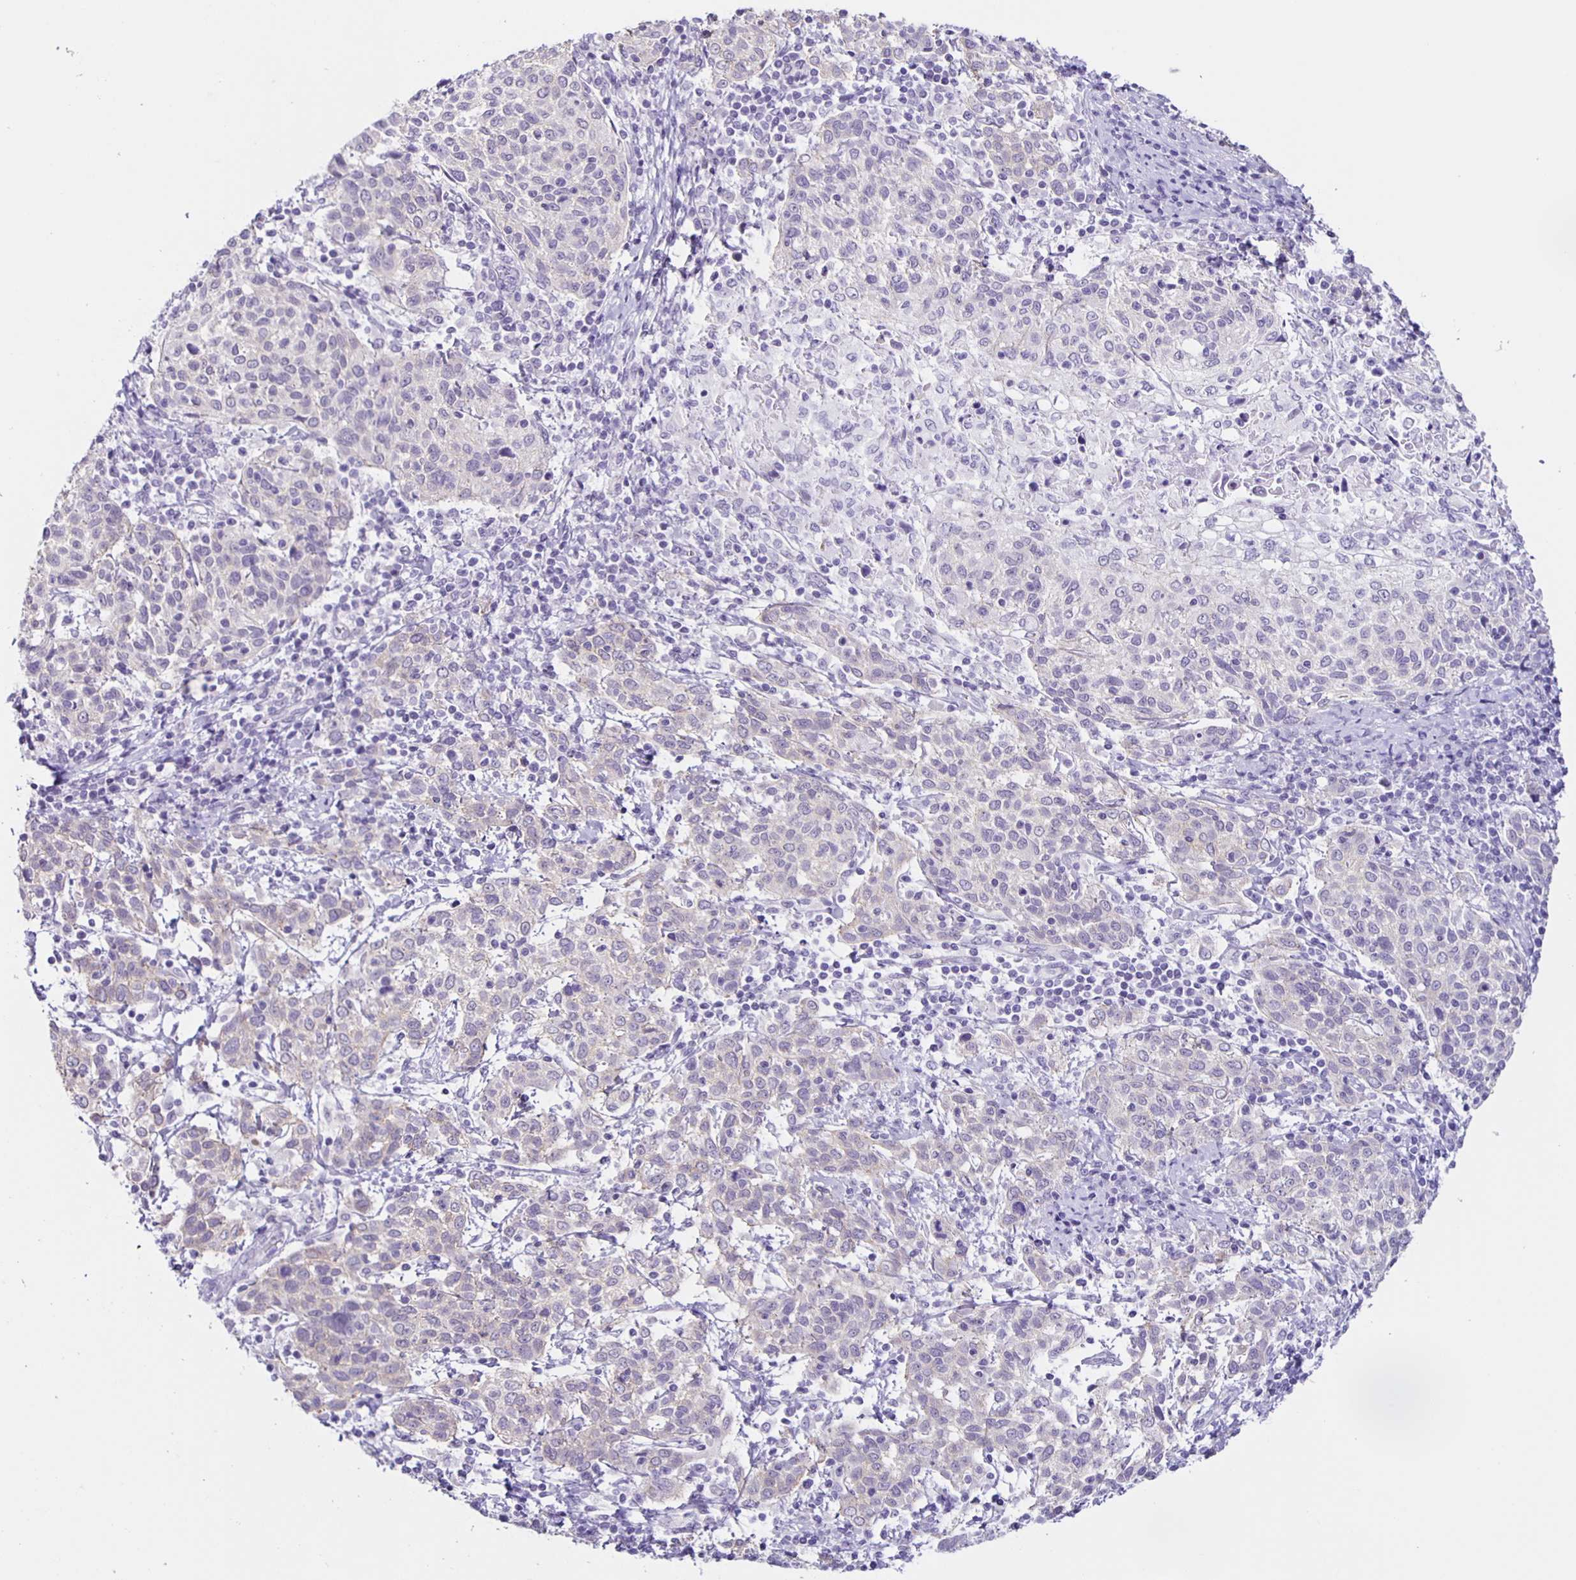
{"staining": {"intensity": "negative", "quantity": "none", "location": "none"}, "tissue": "cervical cancer", "cell_type": "Tumor cells", "image_type": "cancer", "snomed": [{"axis": "morphology", "description": "Squamous cell carcinoma, NOS"}, {"axis": "topography", "description": "Cervix"}], "caption": "This histopathology image is of squamous cell carcinoma (cervical) stained with immunohistochemistry to label a protein in brown with the nuclei are counter-stained blue. There is no staining in tumor cells. (DAB (3,3'-diaminobenzidine) immunohistochemistry visualized using brightfield microscopy, high magnification).", "gene": "SLC12A3", "patient": {"sex": "female", "age": 61}}